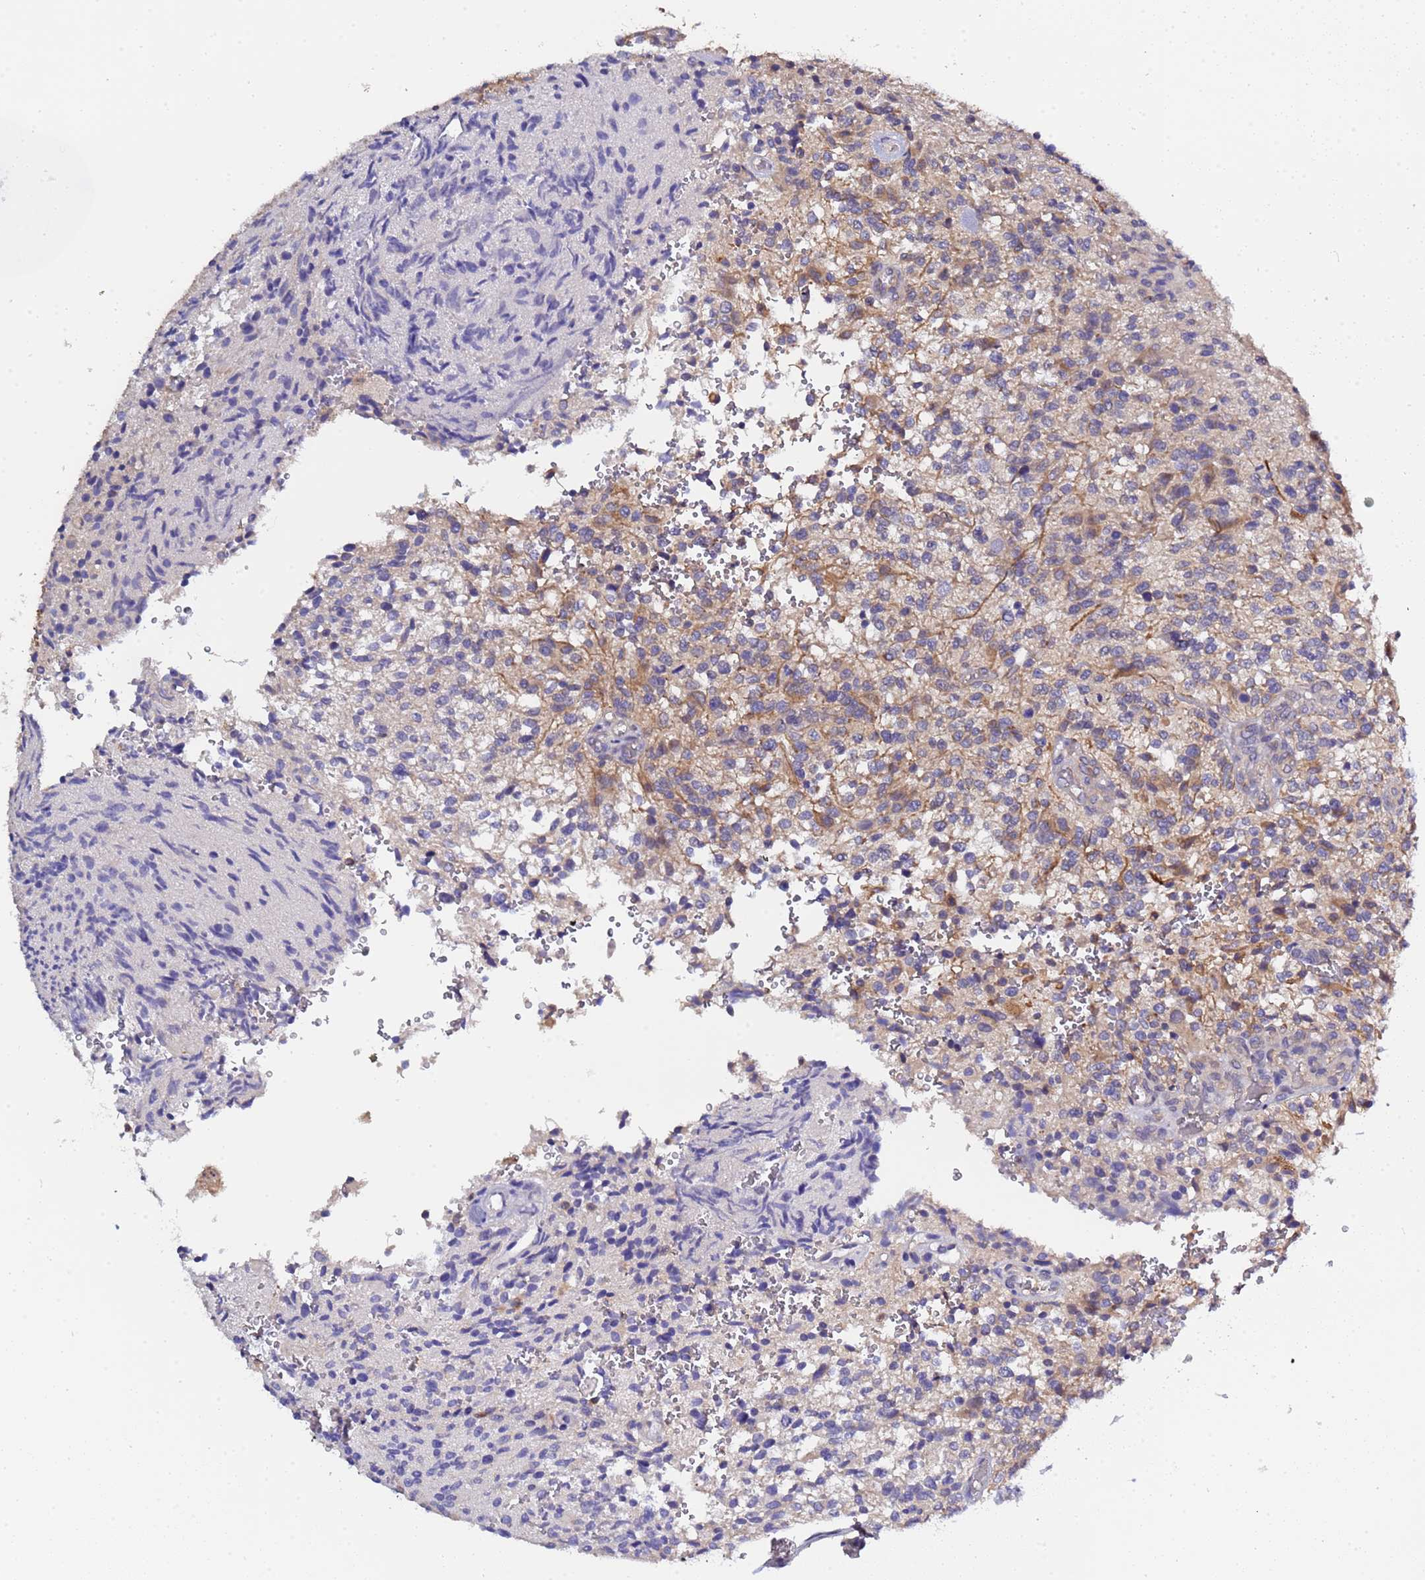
{"staining": {"intensity": "weak", "quantity": "<25%", "location": "cytoplasmic/membranous"}, "tissue": "glioma", "cell_type": "Tumor cells", "image_type": "cancer", "snomed": [{"axis": "morphology", "description": "Normal tissue, NOS"}, {"axis": "morphology", "description": "Glioma, malignant, High grade"}, {"axis": "topography", "description": "Cerebral cortex"}], "caption": "DAB (3,3'-diaminobenzidine) immunohistochemical staining of high-grade glioma (malignant) demonstrates no significant positivity in tumor cells.", "gene": "ELMOD2", "patient": {"sex": "male", "age": 56}}